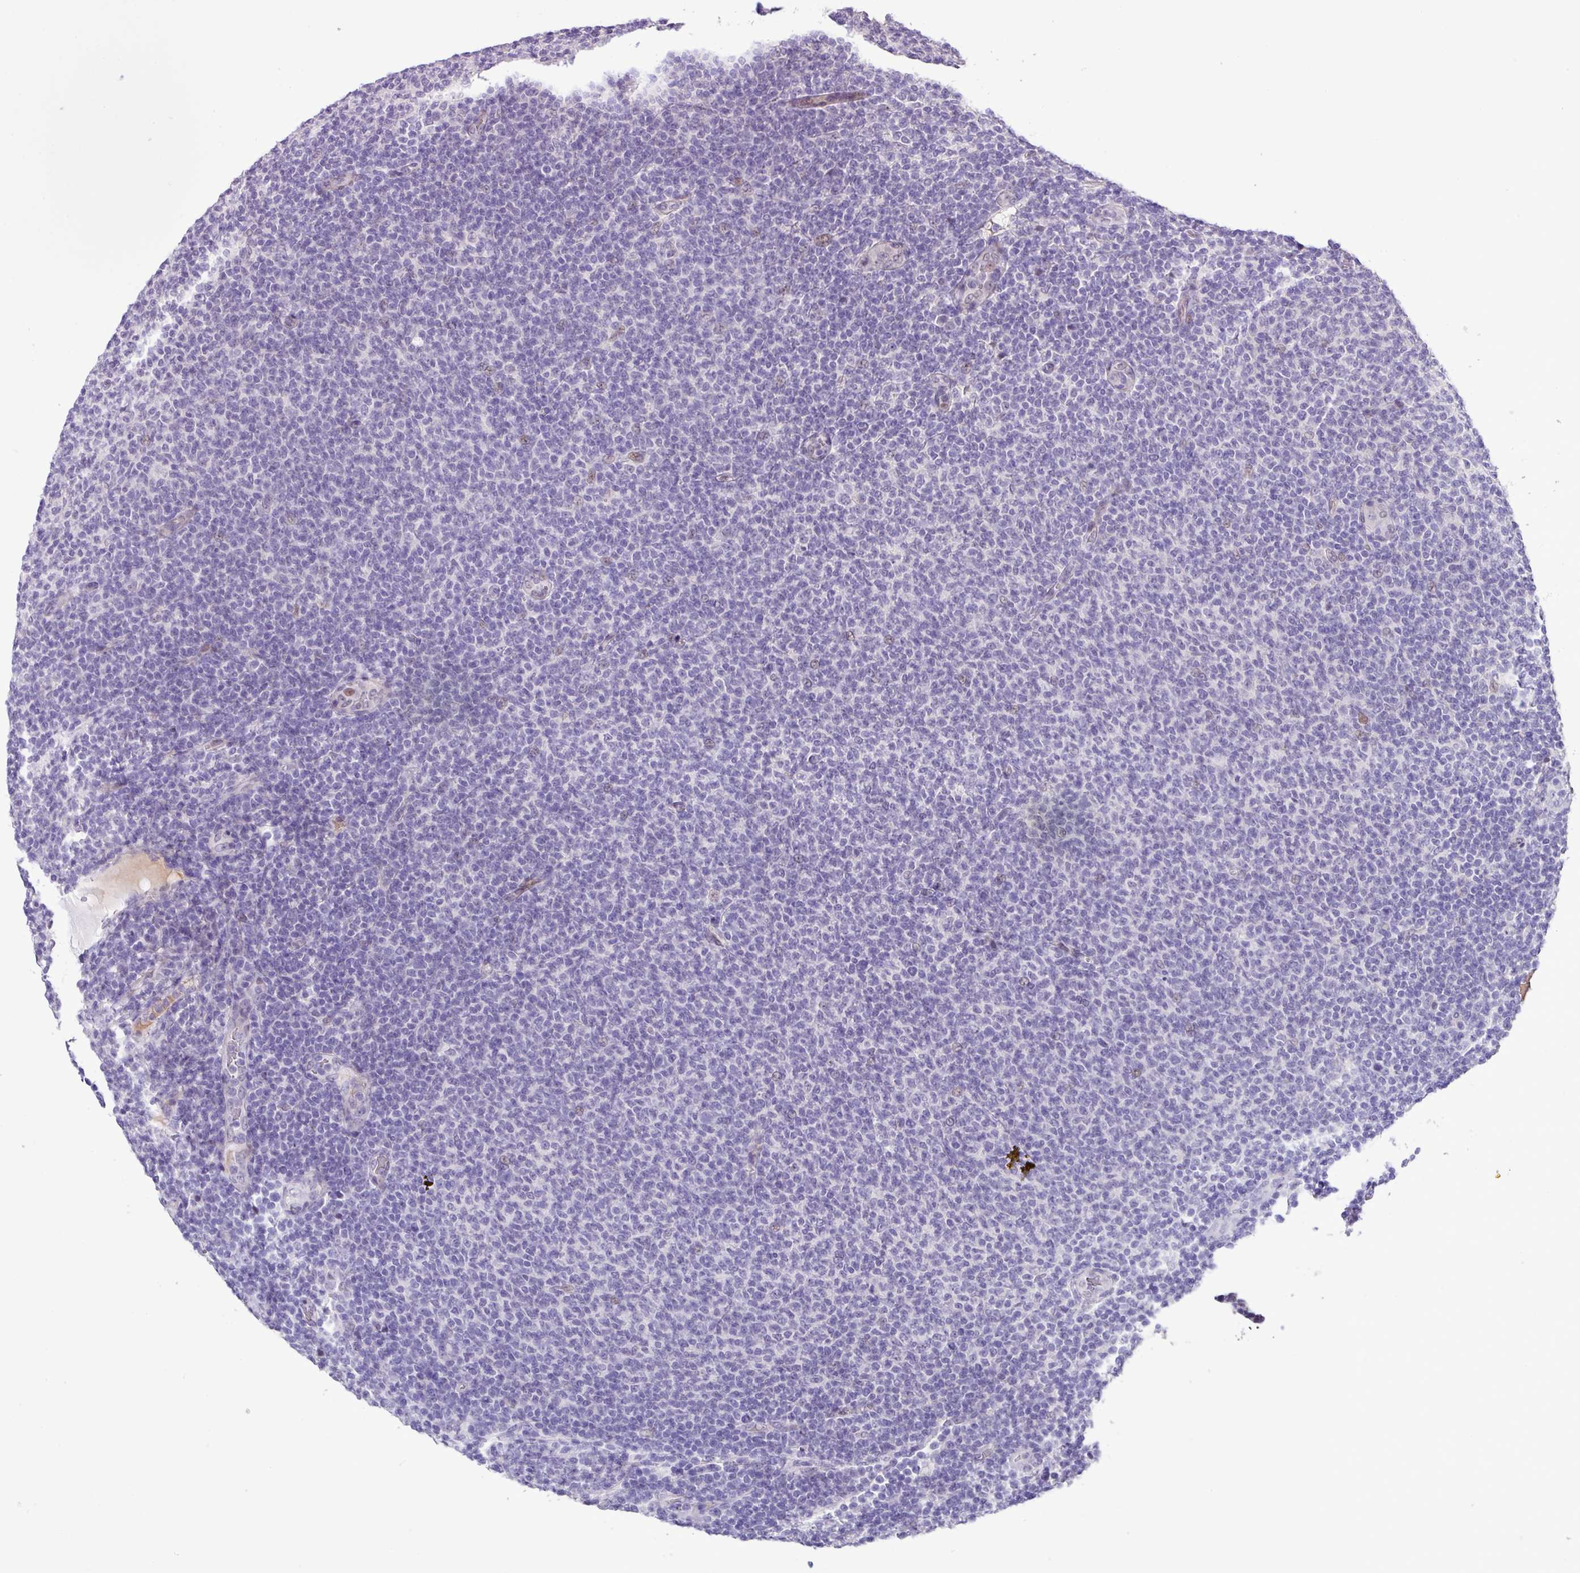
{"staining": {"intensity": "negative", "quantity": "none", "location": "none"}, "tissue": "lymphoma", "cell_type": "Tumor cells", "image_type": "cancer", "snomed": [{"axis": "morphology", "description": "Malignant lymphoma, non-Hodgkin's type, Low grade"}, {"axis": "topography", "description": "Lymph node"}], "caption": "Immunohistochemistry photomicrograph of neoplastic tissue: human lymphoma stained with DAB exhibits no significant protein staining in tumor cells.", "gene": "YLPM1", "patient": {"sex": "male", "age": 66}}